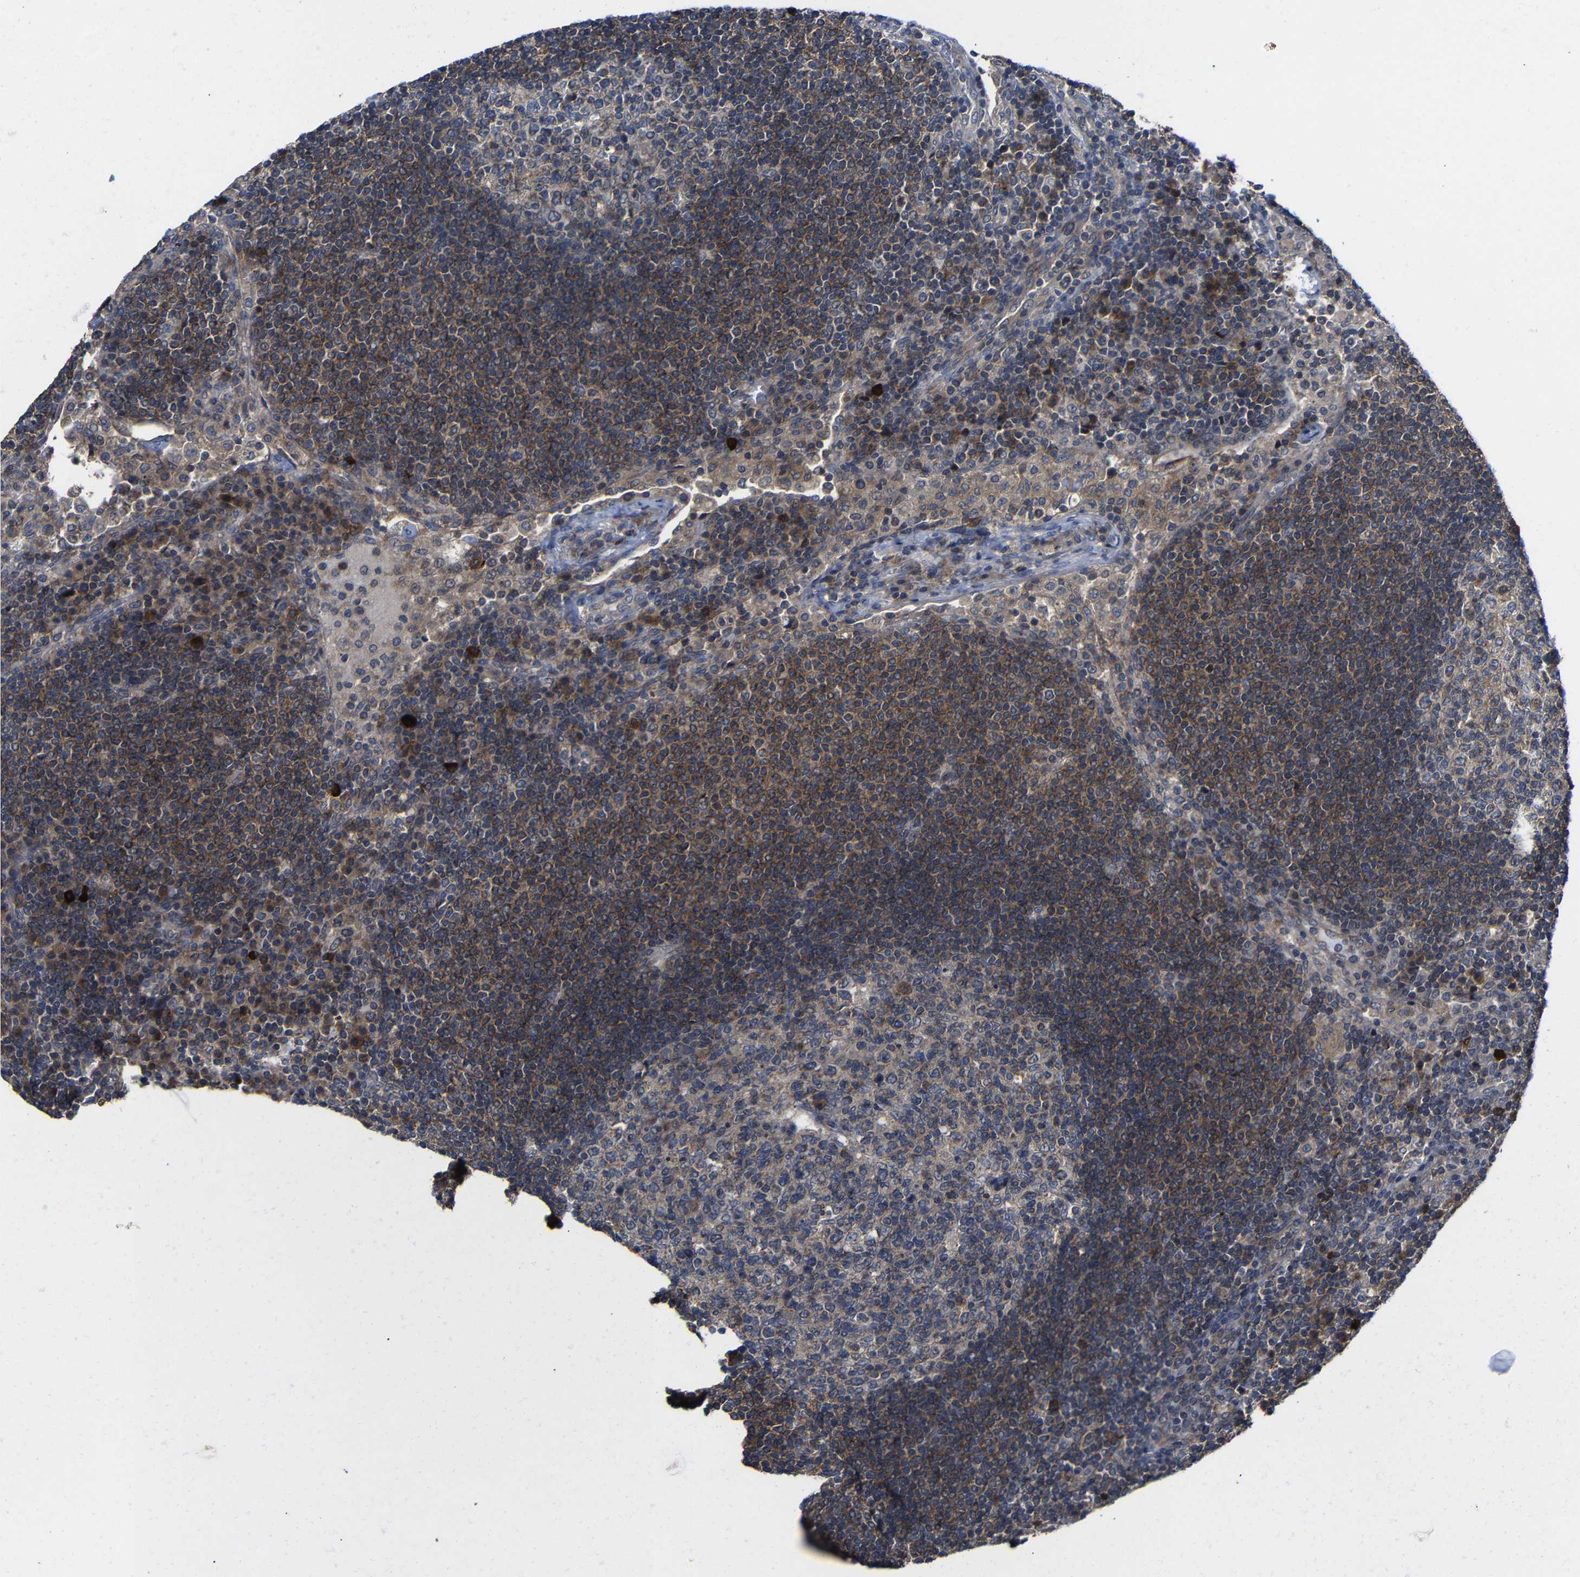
{"staining": {"intensity": "weak", "quantity": ">75%", "location": "cytoplasmic/membranous"}, "tissue": "lymph node", "cell_type": "Germinal center cells", "image_type": "normal", "snomed": [{"axis": "morphology", "description": "Normal tissue, NOS"}, {"axis": "topography", "description": "Lymph node"}], "caption": "High-power microscopy captured an immunohistochemistry (IHC) image of normal lymph node, revealing weak cytoplasmic/membranous expression in approximately >75% of germinal center cells. Using DAB (3,3'-diaminobenzidine) (brown) and hematoxylin (blue) stains, captured at high magnification using brightfield microscopy.", "gene": "LPAR5", "patient": {"sex": "female", "age": 53}}